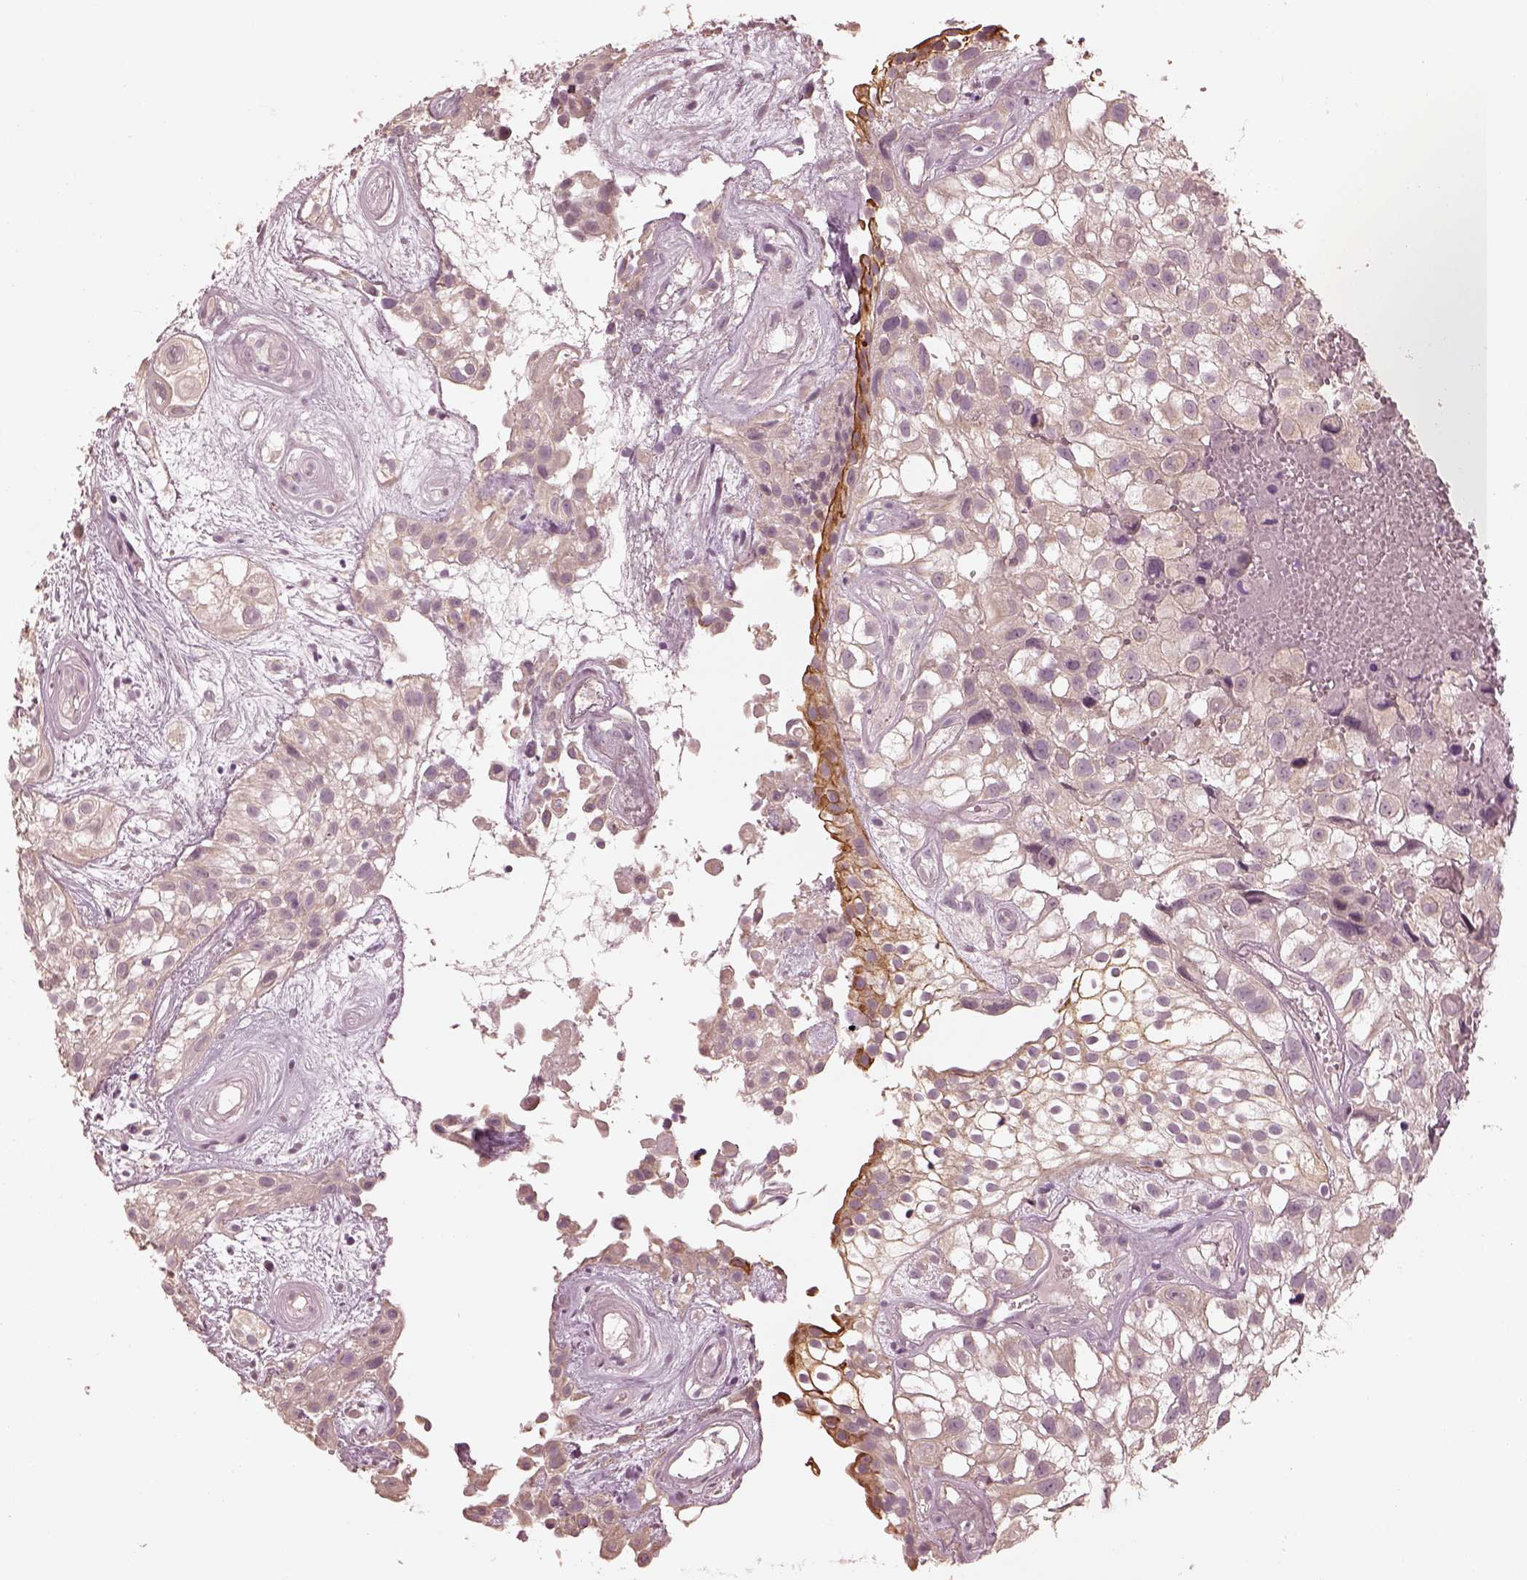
{"staining": {"intensity": "weak", "quantity": "<25%", "location": "cytoplasmic/membranous"}, "tissue": "urothelial cancer", "cell_type": "Tumor cells", "image_type": "cancer", "snomed": [{"axis": "morphology", "description": "Urothelial carcinoma, High grade"}, {"axis": "topography", "description": "Urinary bladder"}], "caption": "Human urothelial cancer stained for a protein using immunohistochemistry exhibits no positivity in tumor cells.", "gene": "SLC25A46", "patient": {"sex": "male", "age": 56}}